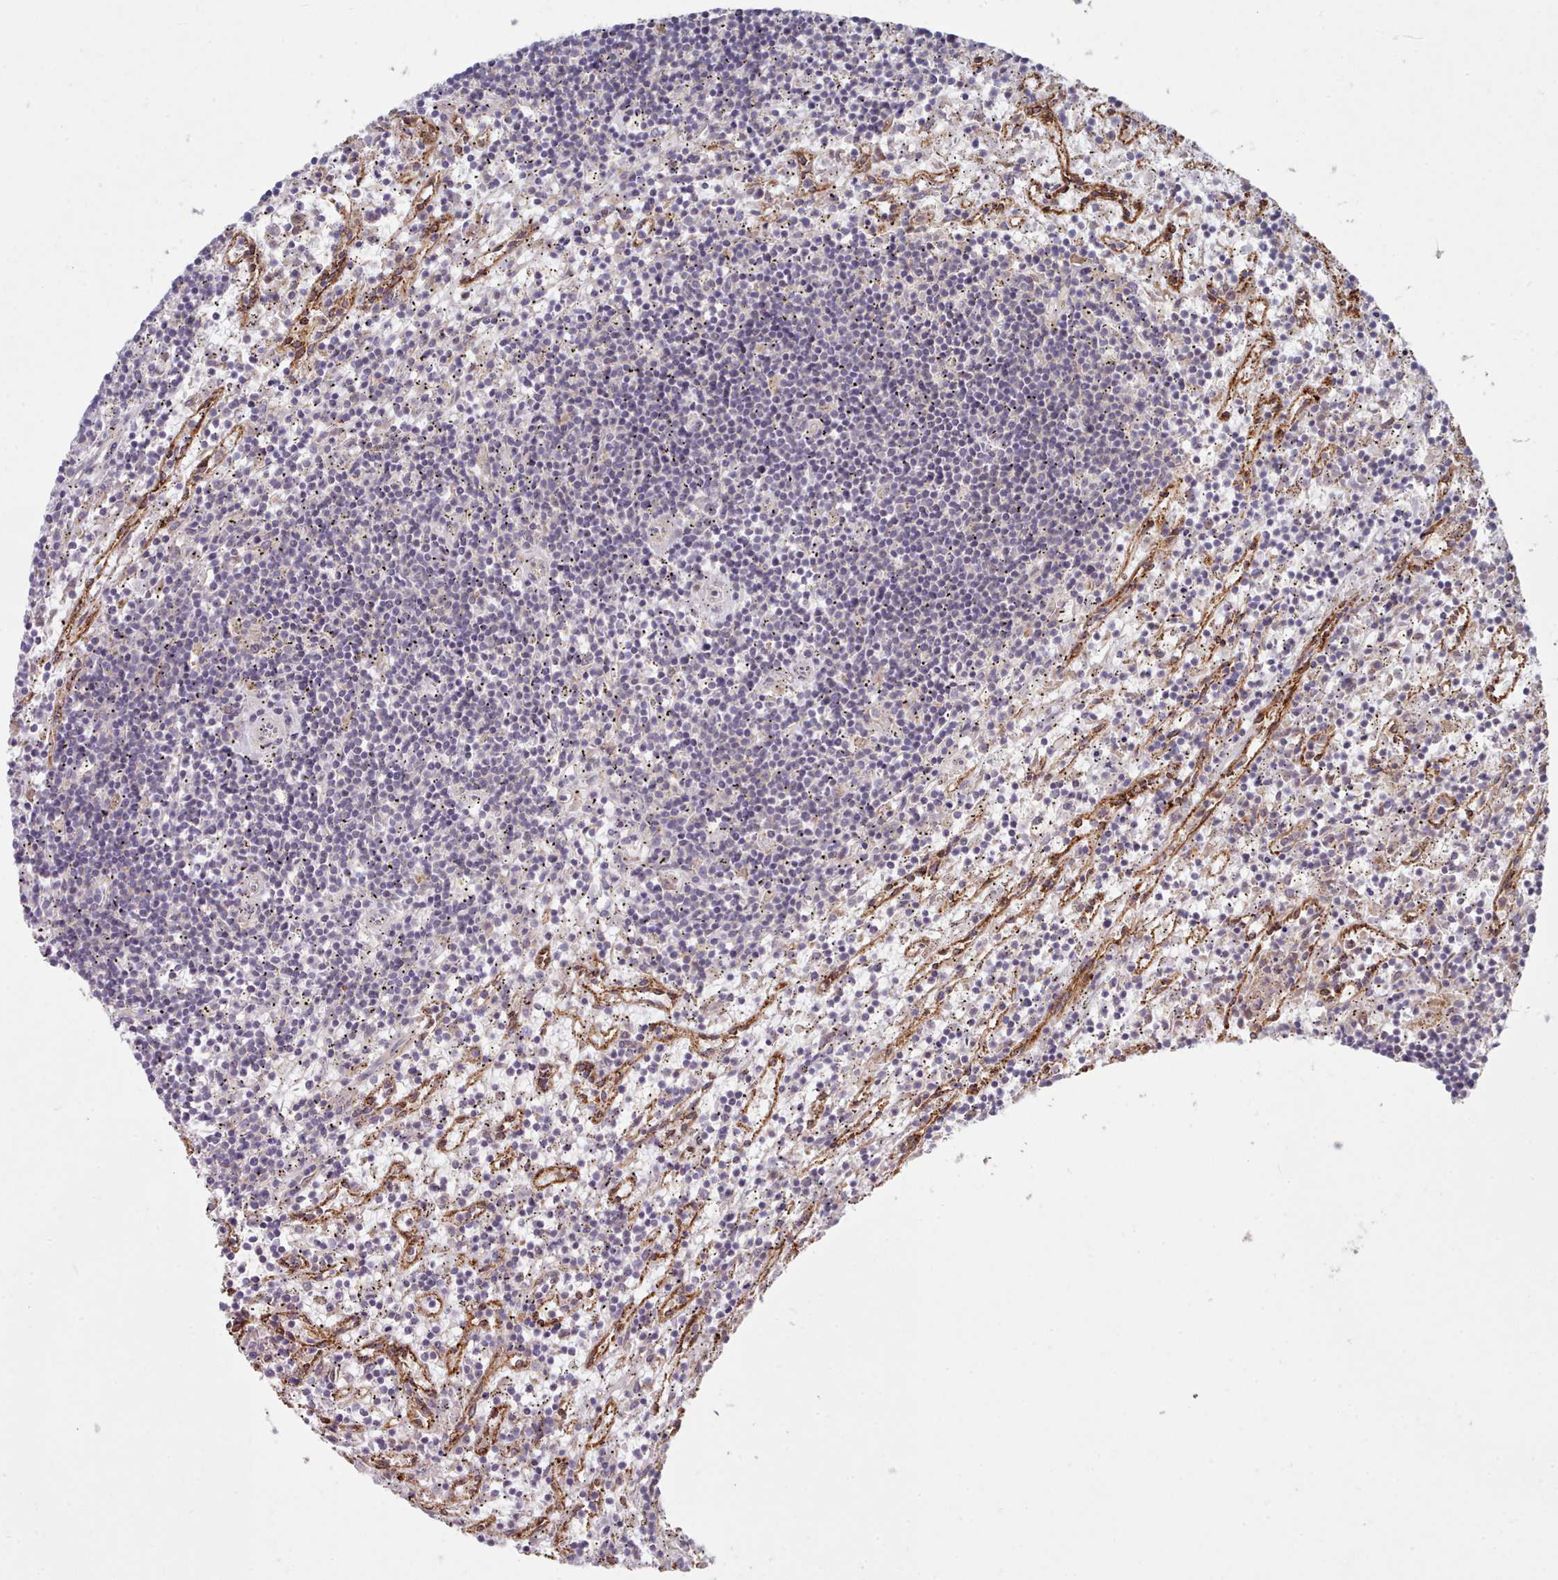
{"staining": {"intensity": "negative", "quantity": "none", "location": "none"}, "tissue": "lymphoma", "cell_type": "Tumor cells", "image_type": "cancer", "snomed": [{"axis": "morphology", "description": "Malignant lymphoma, non-Hodgkin's type, Low grade"}, {"axis": "topography", "description": "Spleen"}], "caption": "High magnification brightfield microscopy of lymphoma stained with DAB (3,3'-diaminobenzidine) (brown) and counterstained with hematoxylin (blue): tumor cells show no significant expression.", "gene": "TRIM26", "patient": {"sex": "male", "age": 76}}